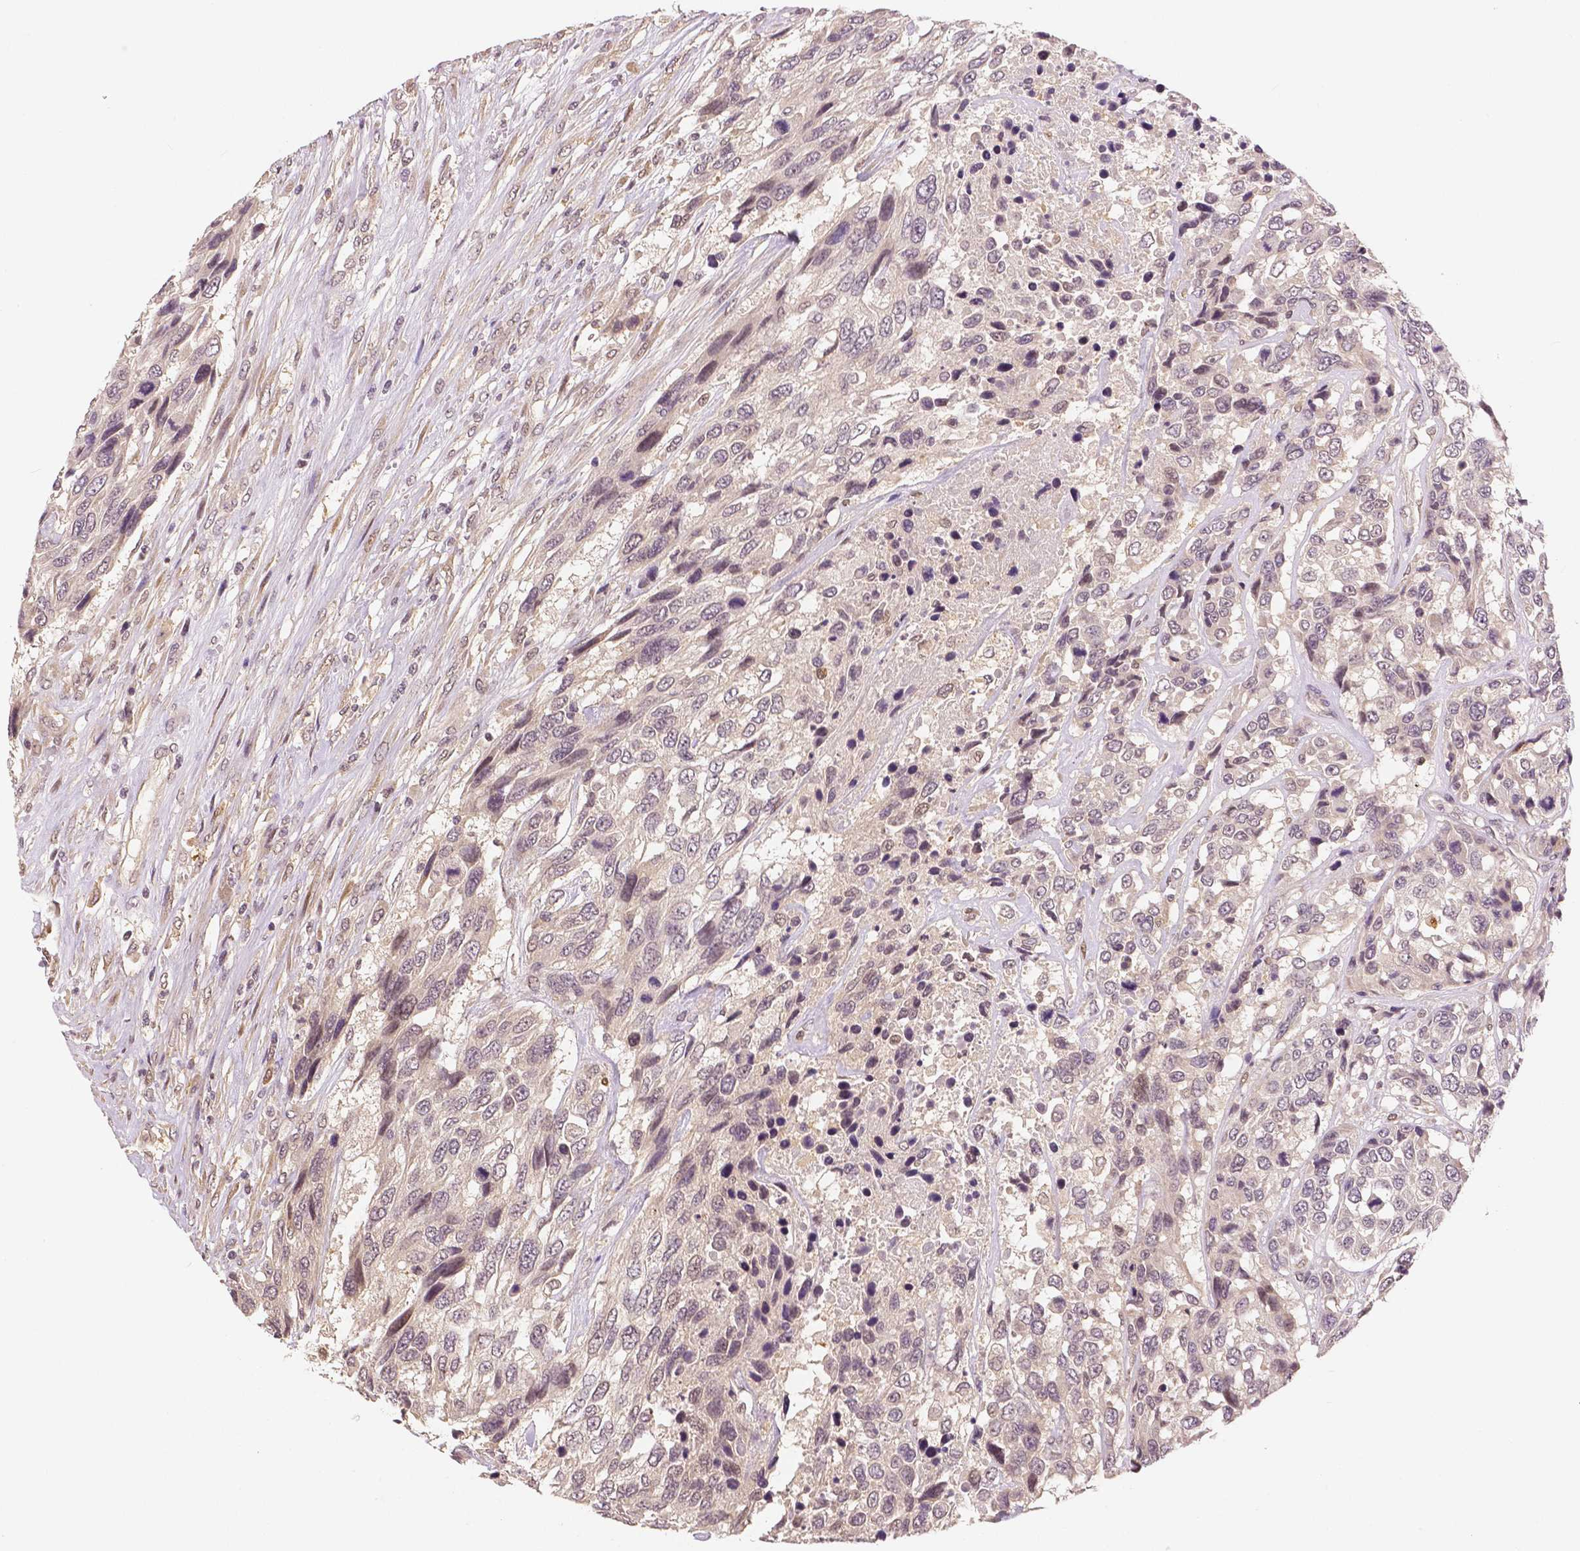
{"staining": {"intensity": "weak", "quantity": "<25%", "location": "nuclear"}, "tissue": "urothelial cancer", "cell_type": "Tumor cells", "image_type": "cancer", "snomed": [{"axis": "morphology", "description": "Urothelial carcinoma, High grade"}, {"axis": "topography", "description": "Urinary bladder"}], "caption": "Image shows no significant protein staining in tumor cells of high-grade urothelial carcinoma. (DAB (3,3'-diaminobenzidine) immunohistochemistry, high magnification).", "gene": "MAP1LC3B", "patient": {"sex": "female", "age": 70}}